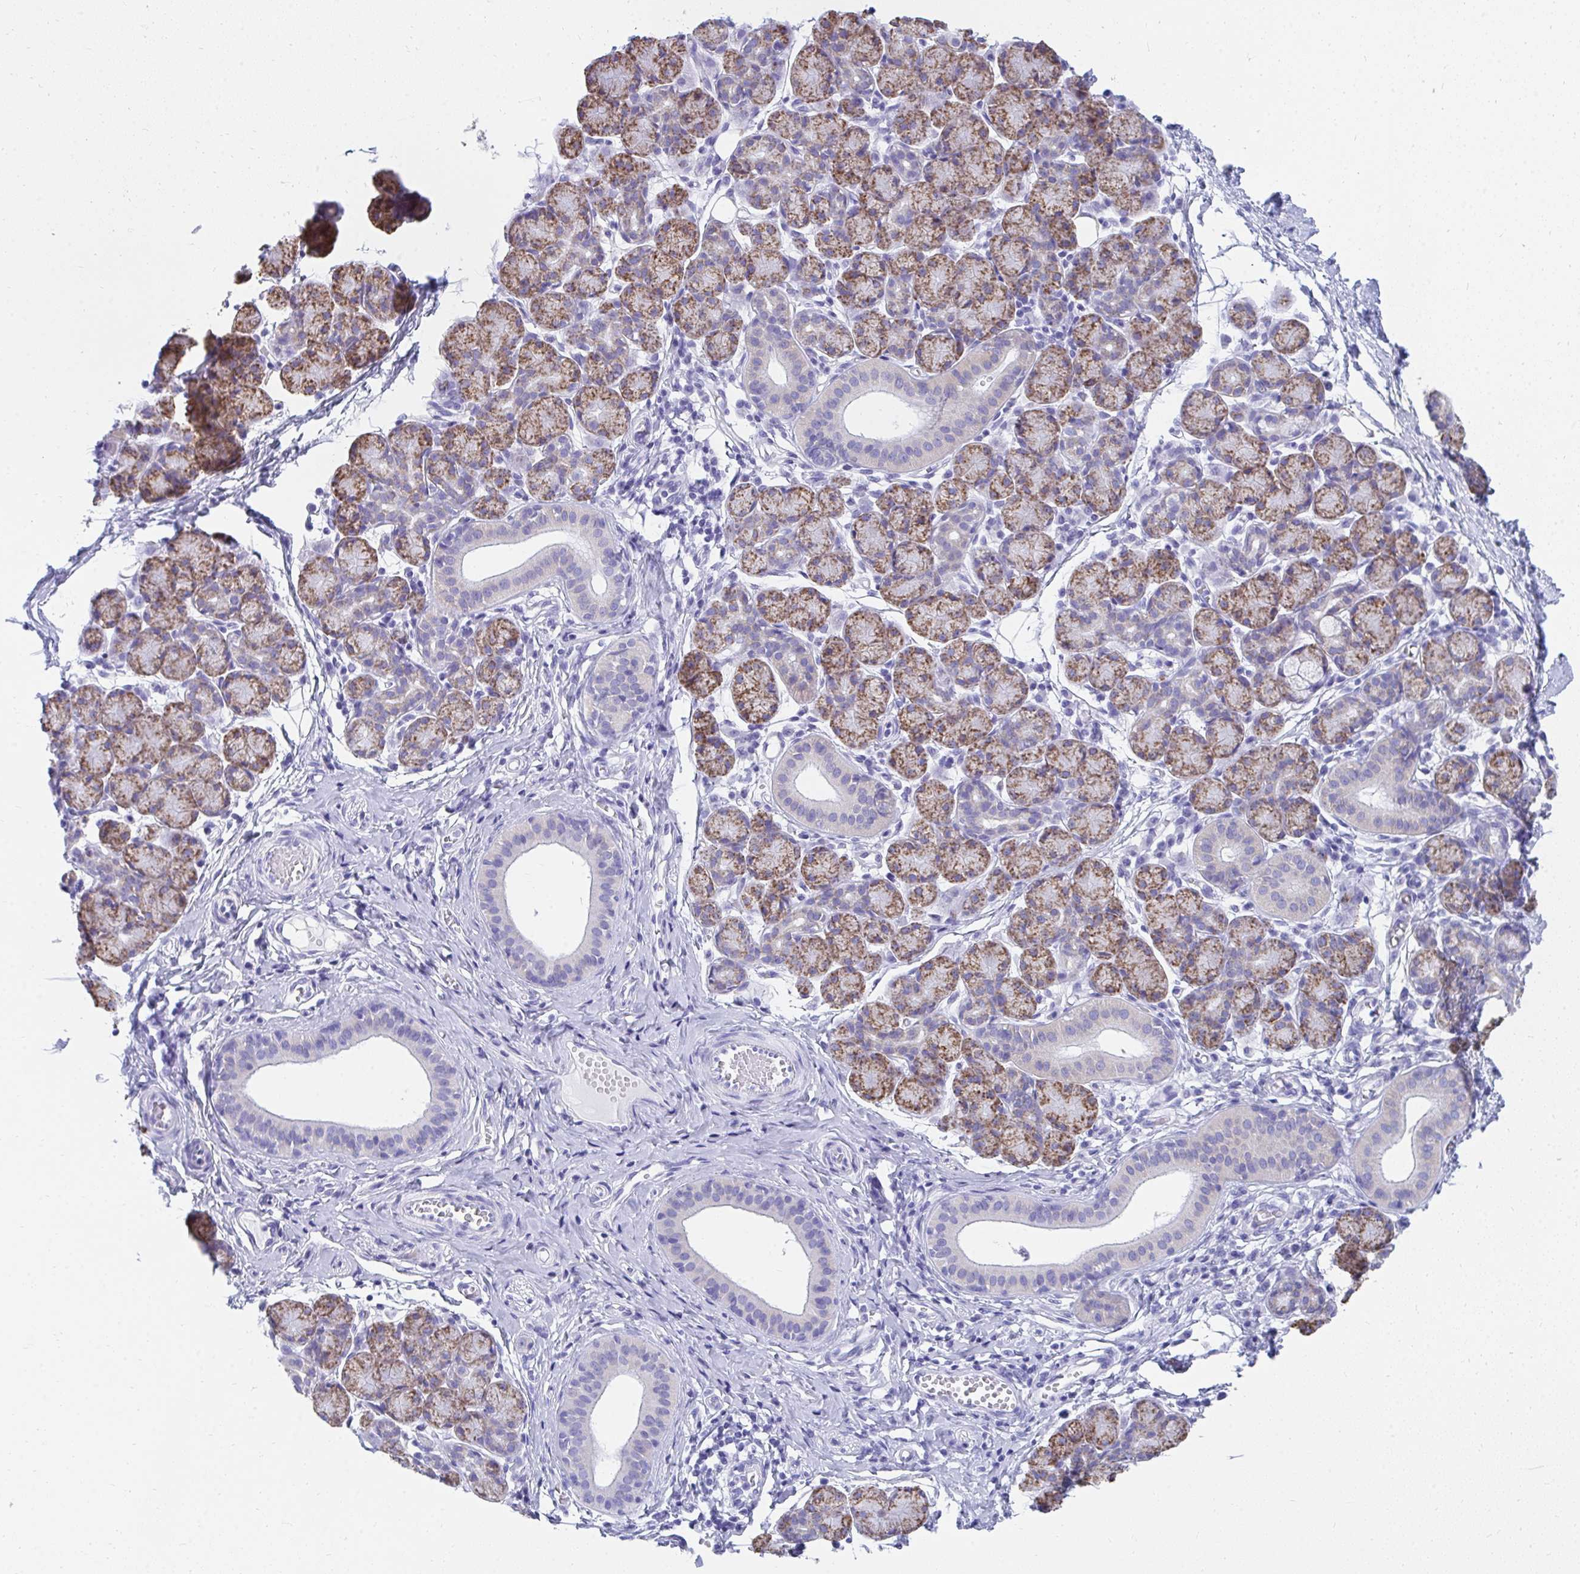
{"staining": {"intensity": "strong", "quantity": "<25%", "location": "cytoplasmic/membranous"}, "tissue": "salivary gland", "cell_type": "Glandular cells", "image_type": "normal", "snomed": [{"axis": "morphology", "description": "Normal tissue, NOS"}, {"axis": "morphology", "description": "Inflammation, NOS"}, {"axis": "topography", "description": "Lymph node"}, {"axis": "topography", "description": "Salivary gland"}], "caption": "Brown immunohistochemical staining in unremarkable human salivary gland reveals strong cytoplasmic/membranous positivity in about <25% of glandular cells. The protein of interest is shown in brown color, while the nuclei are stained blue.", "gene": "PC", "patient": {"sex": "male", "age": 3}}